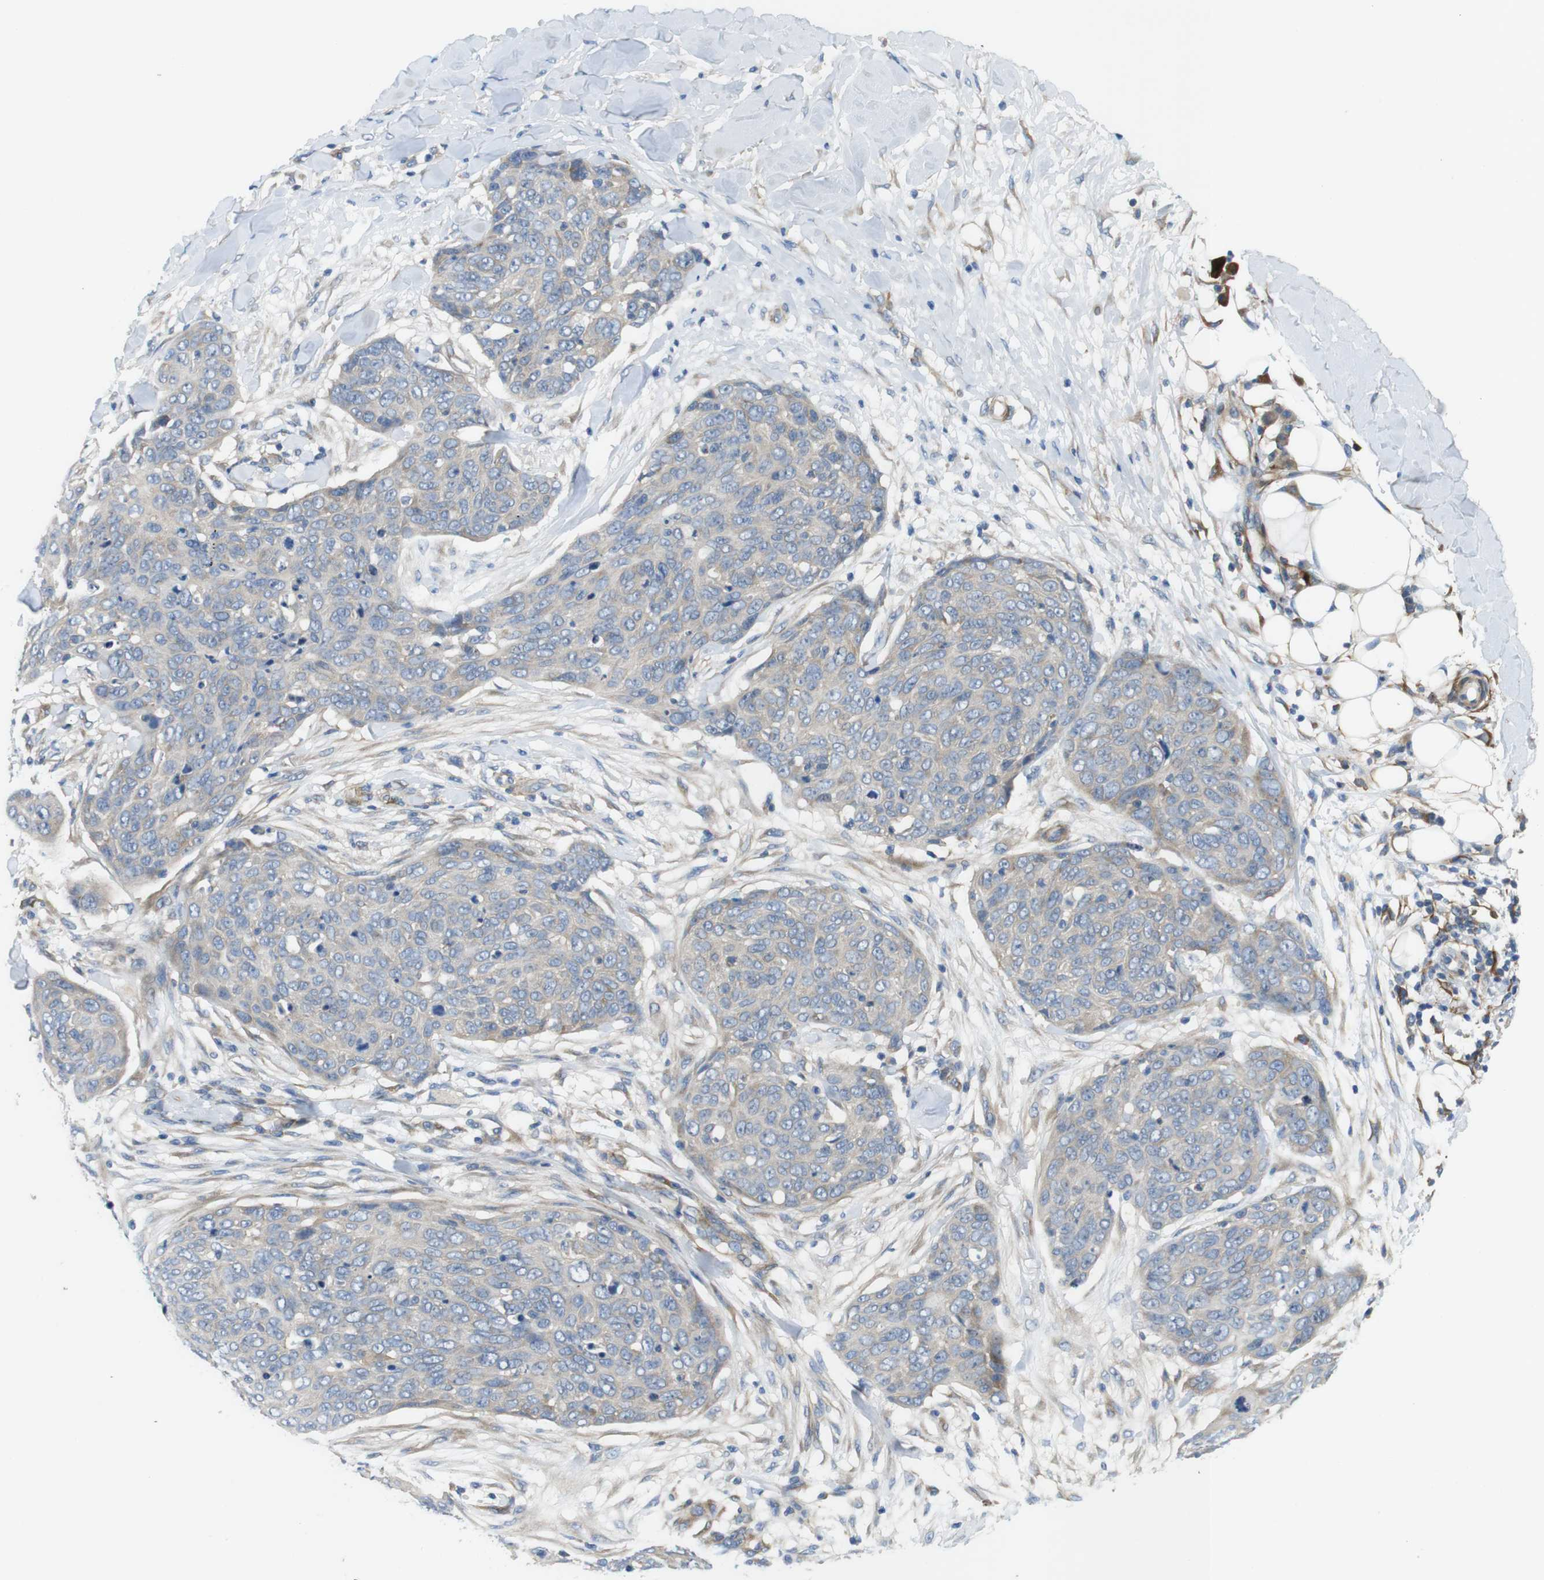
{"staining": {"intensity": "negative", "quantity": "none", "location": "none"}, "tissue": "skin cancer", "cell_type": "Tumor cells", "image_type": "cancer", "snomed": [{"axis": "morphology", "description": "Squamous cell carcinoma in situ, NOS"}, {"axis": "morphology", "description": "Squamous cell carcinoma, NOS"}, {"axis": "topography", "description": "Skin"}], "caption": "Immunohistochemistry (IHC) micrograph of skin squamous cell carcinoma stained for a protein (brown), which displays no staining in tumor cells.", "gene": "DCLK1", "patient": {"sex": "male", "age": 93}}